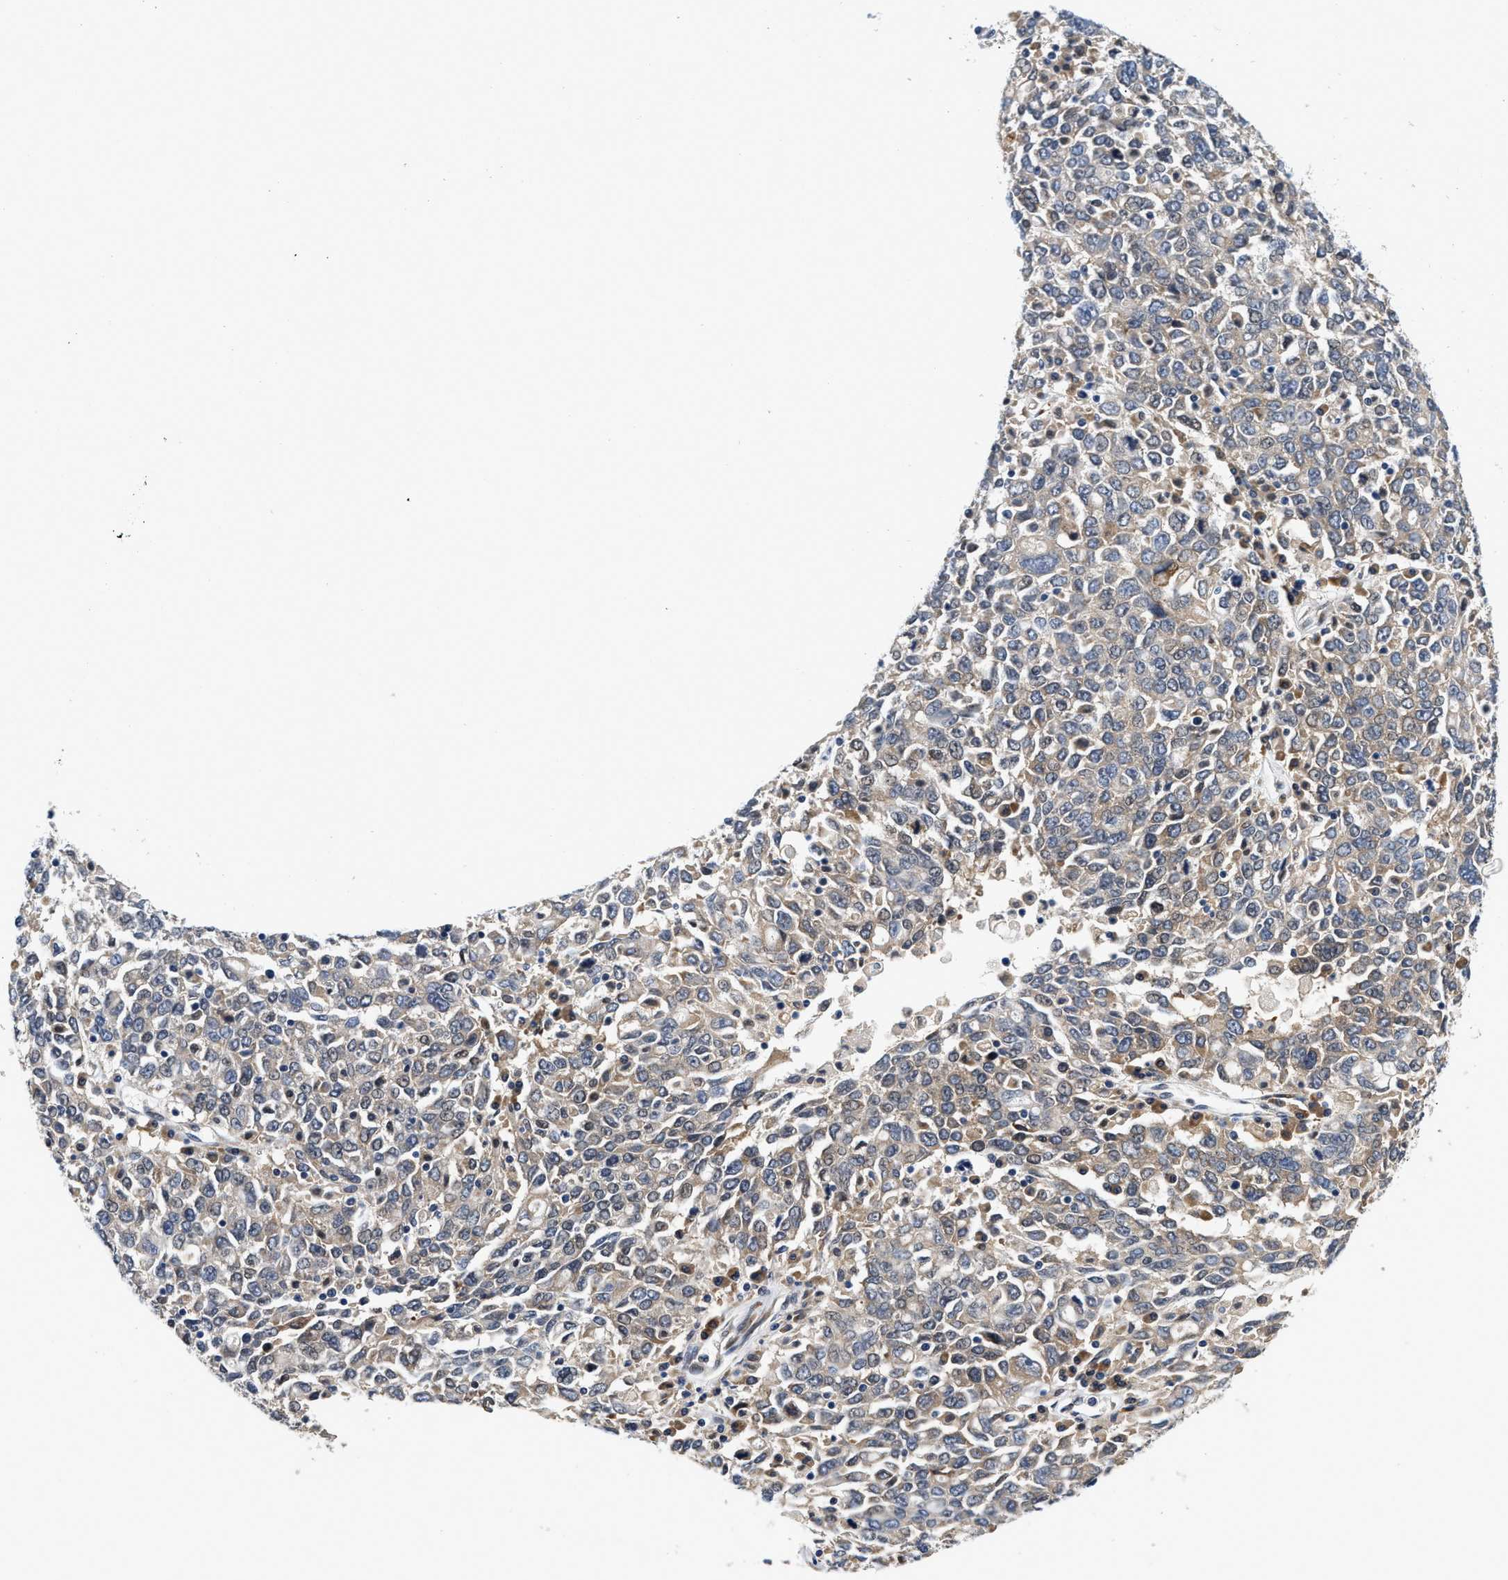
{"staining": {"intensity": "weak", "quantity": ">75%", "location": "cytoplasmic/membranous"}, "tissue": "ovarian cancer", "cell_type": "Tumor cells", "image_type": "cancer", "snomed": [{"axis": "morphology", "description": "Carcinoma, endometroid"}, {"axis": "topography", "description": "Ovary"}], "caption": "Ovarian endometroid carcinoma stained for a protein (brown) displays weak cytoplasmic/membranous positive positivity in about >75% of tumor cells.", "gene": "IKBKE", "patient": {"sex": "female", "age": 62}}